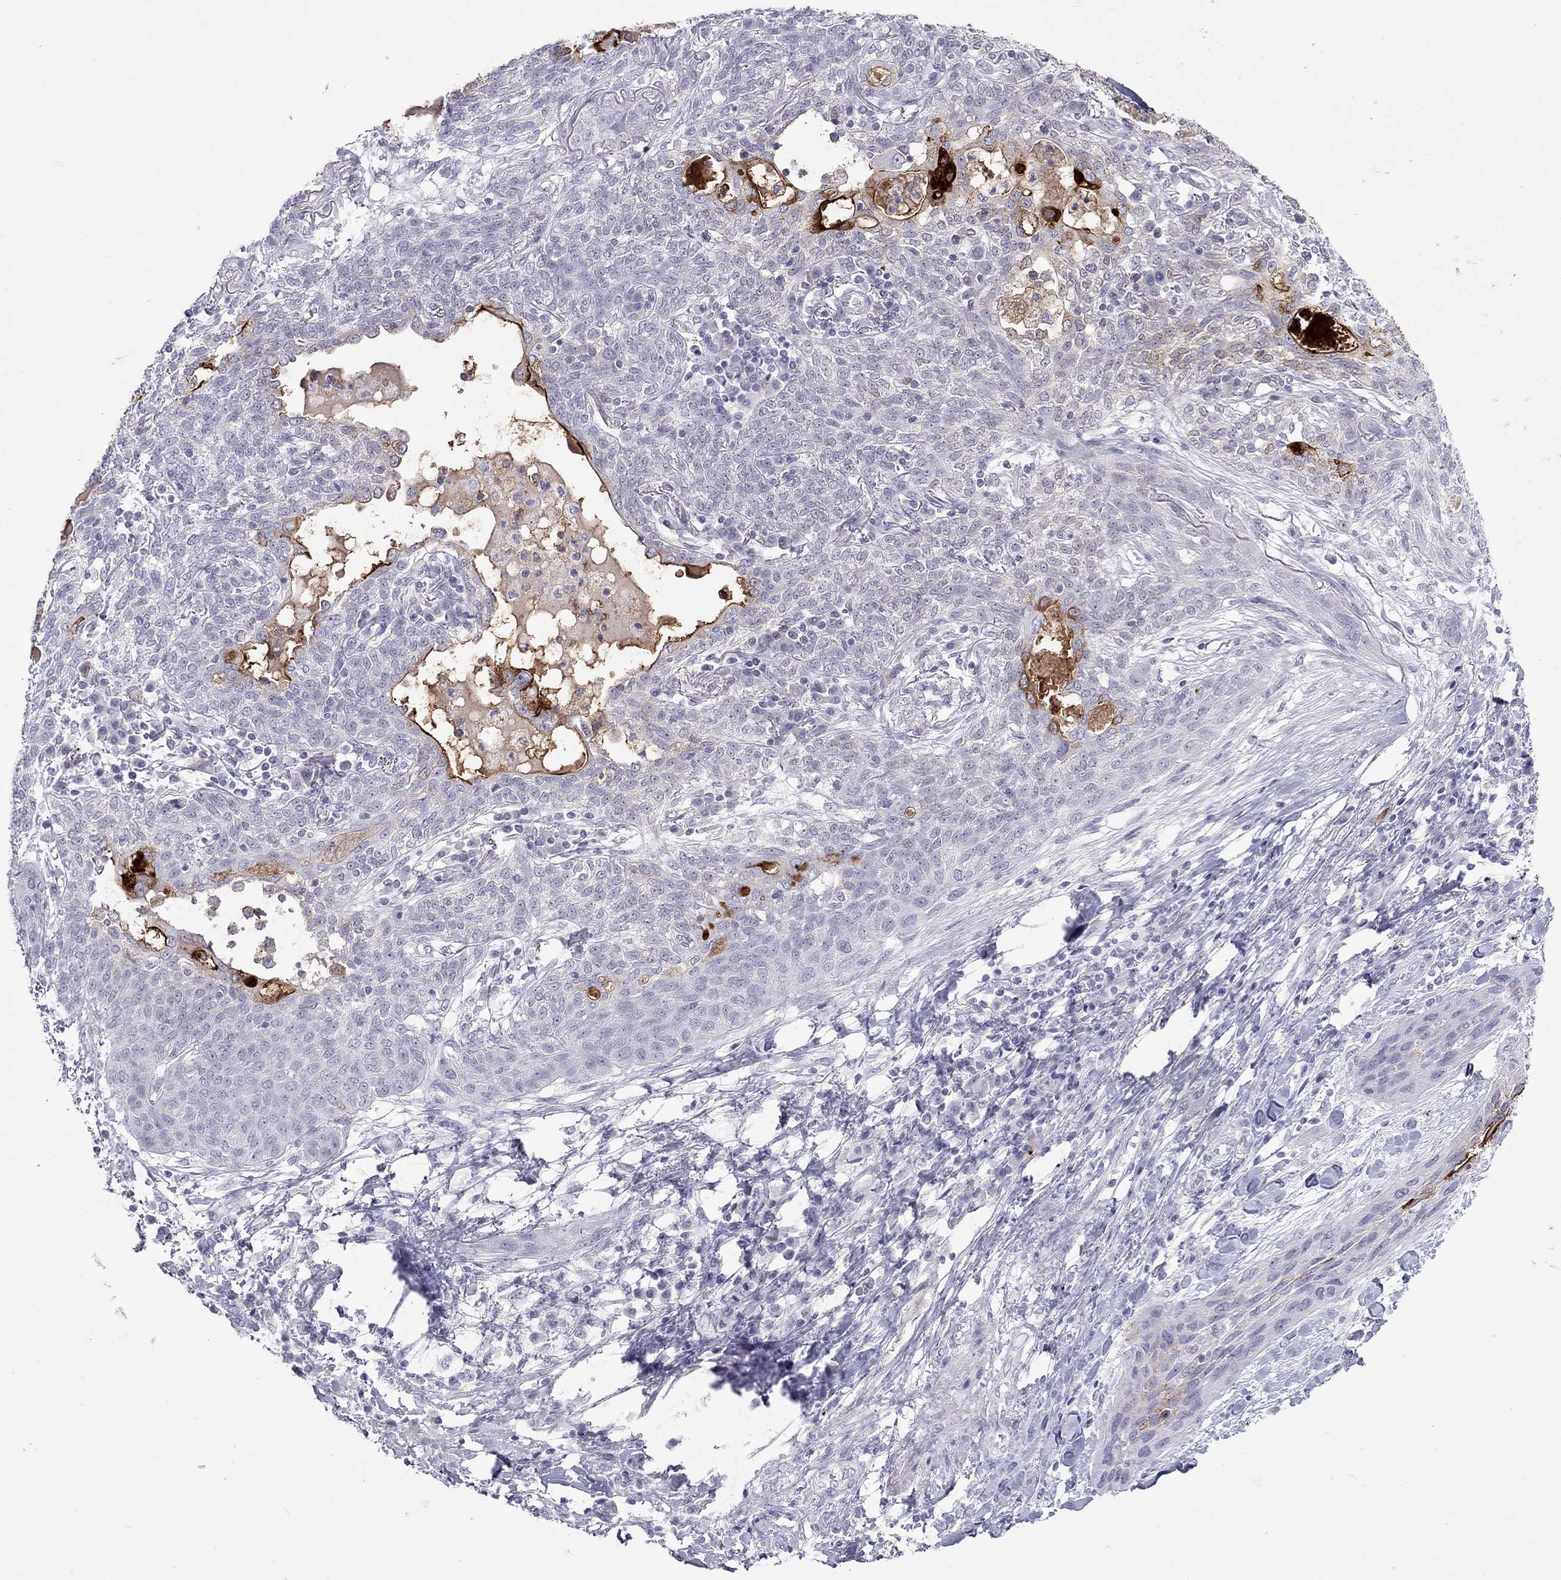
{"staining": {"intensity": "strong", "quantity": "<25%", "location": "cytoplasmic/membranous"}, "tissue": "lung cancer", "cell_type": "Tumor cells", "image_type": "cancer", "snomed": [{"axis": "morphology", "description": "Squamous cell carcinoma, NOS"}, {"axis": "topography", "description": "Lung"}], "caption": "Immunohistochemistry photomicrograph of squamous cell carcinoma (lung) stained for a protein (brown), which reveals medium levels of strong cytoplasmic/membranous staining in about <25% of tumor cells.", "gene": "MUC16", "patient": {"sex": "female", "age": 70}}